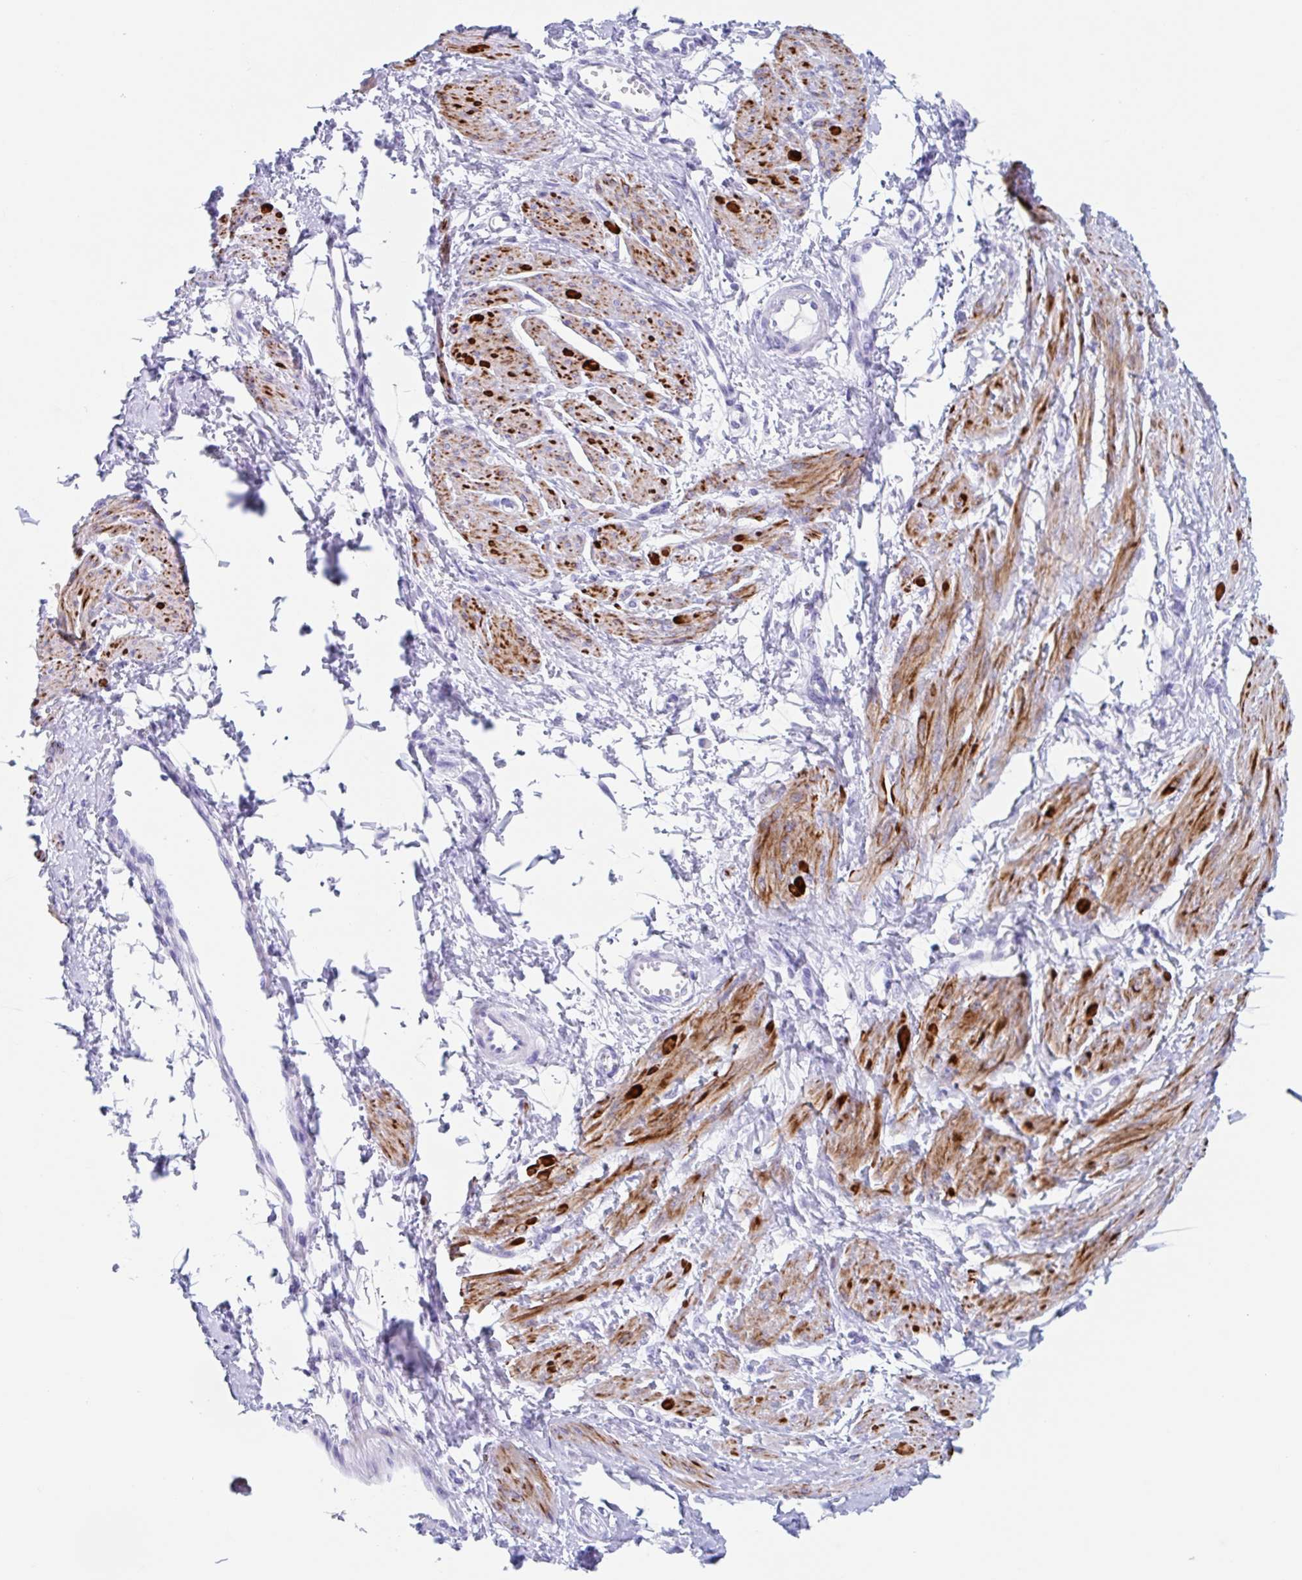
{"staining": {"intensity": "strong", "quantity": ">75%", "location": "cytoplasmic/membranous"}, "tissue": "smooth muscle", "cell_type": "Smooth muscle cells", "image_type": "normal", "snomed": [{"axis": "morphology", "description": "Normal tissue, NOS"}, {"axis": "topography", "description": "Smooth muscle"}, {"axis": "topography", "description": "Uterus"}], "caption": "Smooth muscle cells display high levels of strong cytoplasmic/membranous expression in about >75% of cells in benign smooth muscle. Nuclei are stained in blue.", "gene": "CPTP", "patient": {"sex": "female", "age": 39}}